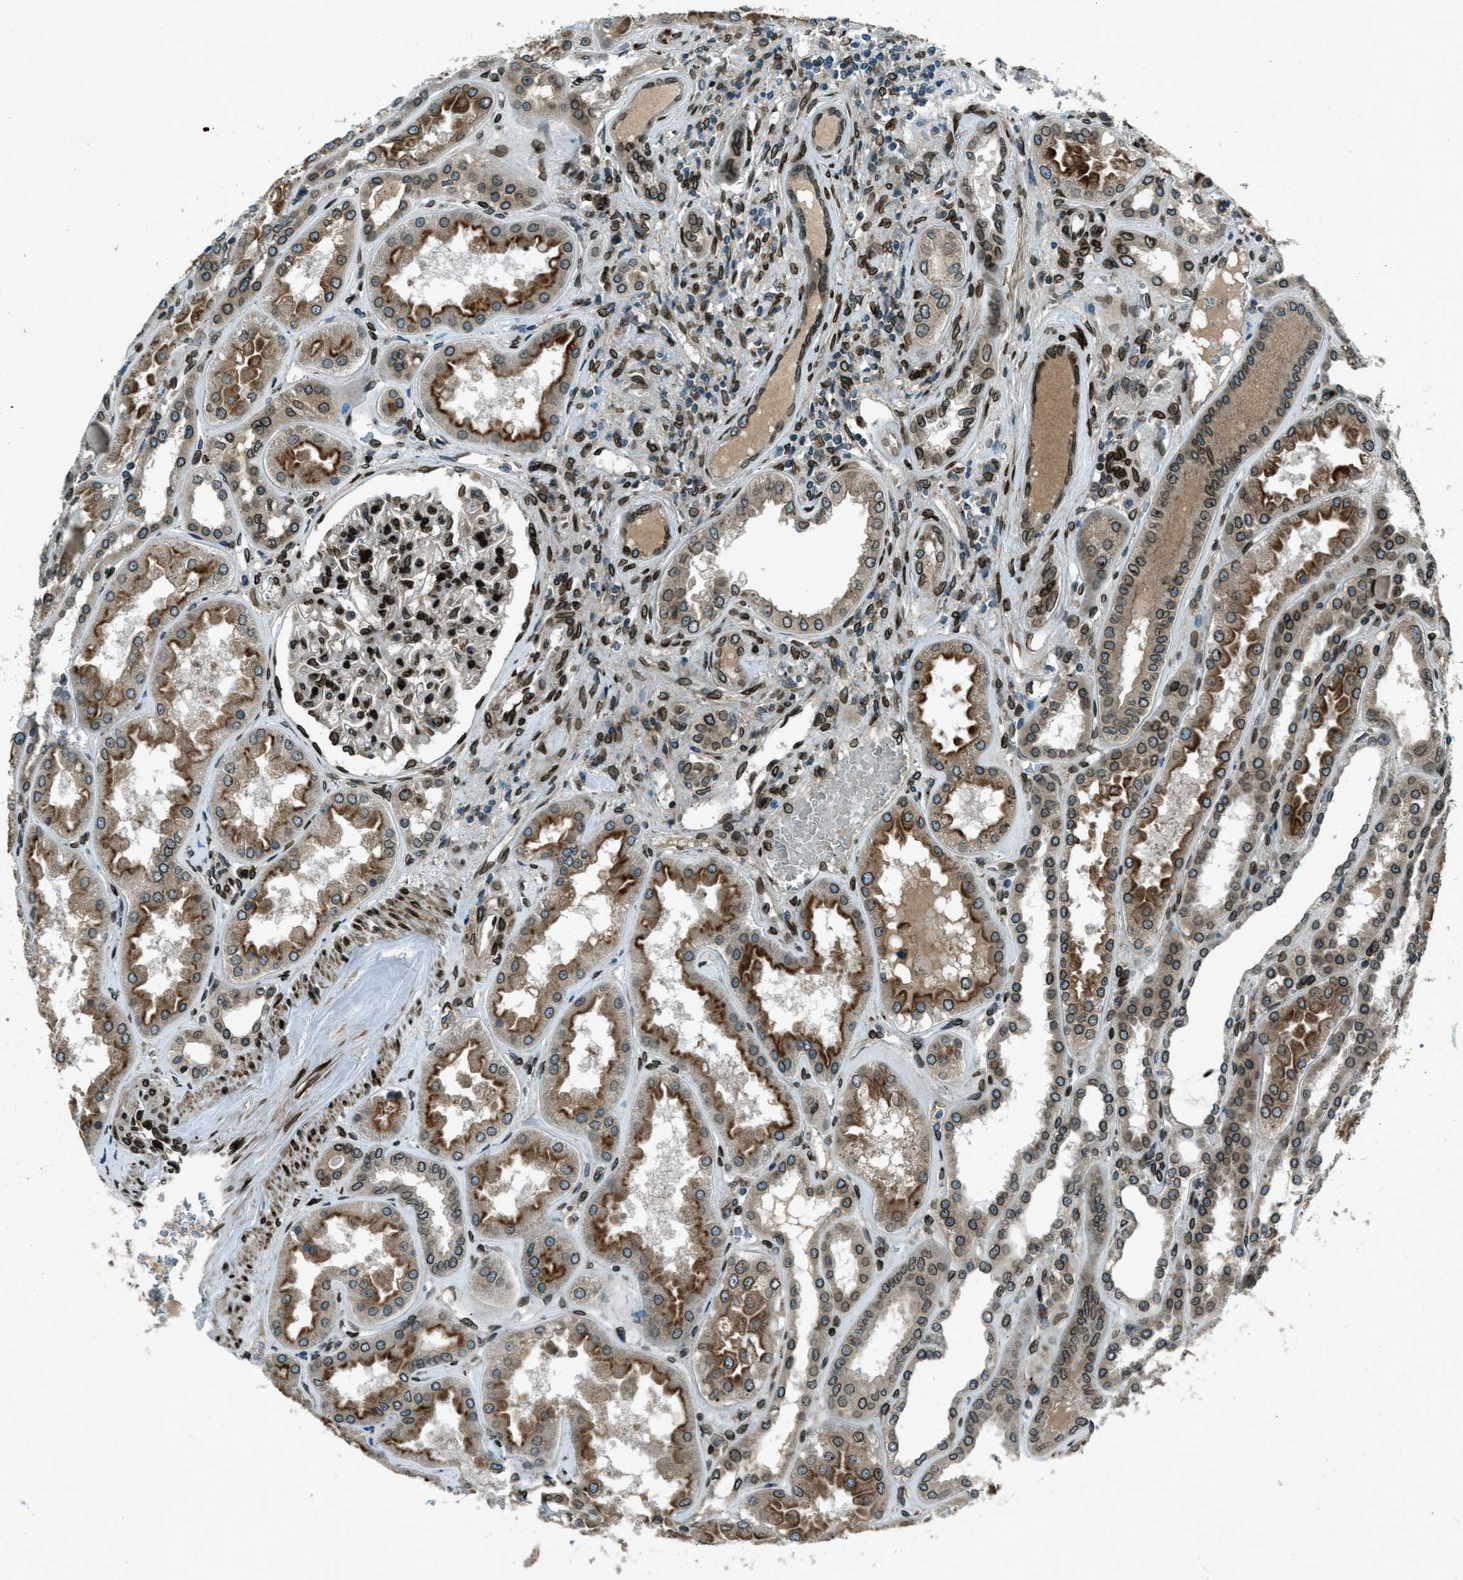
{"staining": {"intensity": "strong", "quantity": ">75%", "location": "cytoplasmic/membranous,nuclear"}, "tissue": "kidney", "cell_type": "Cells in glomeruli", "image_type": "normal", "snomed": [{"axis": "morphology", "description": "Normal tissue, NOS"}, {"axis": "topography", "description": "Kidney"}], "caption": "An immunohistochemistry (IHC) photomicrograph of benign tissue is shown. Protein staining in brown labels strong cytoplasmic/membranous,nuclear positivity in kidney within cells in glomeruli.", "gene": "LEMD2", "patient": {"sex": "female", "age": 56}}